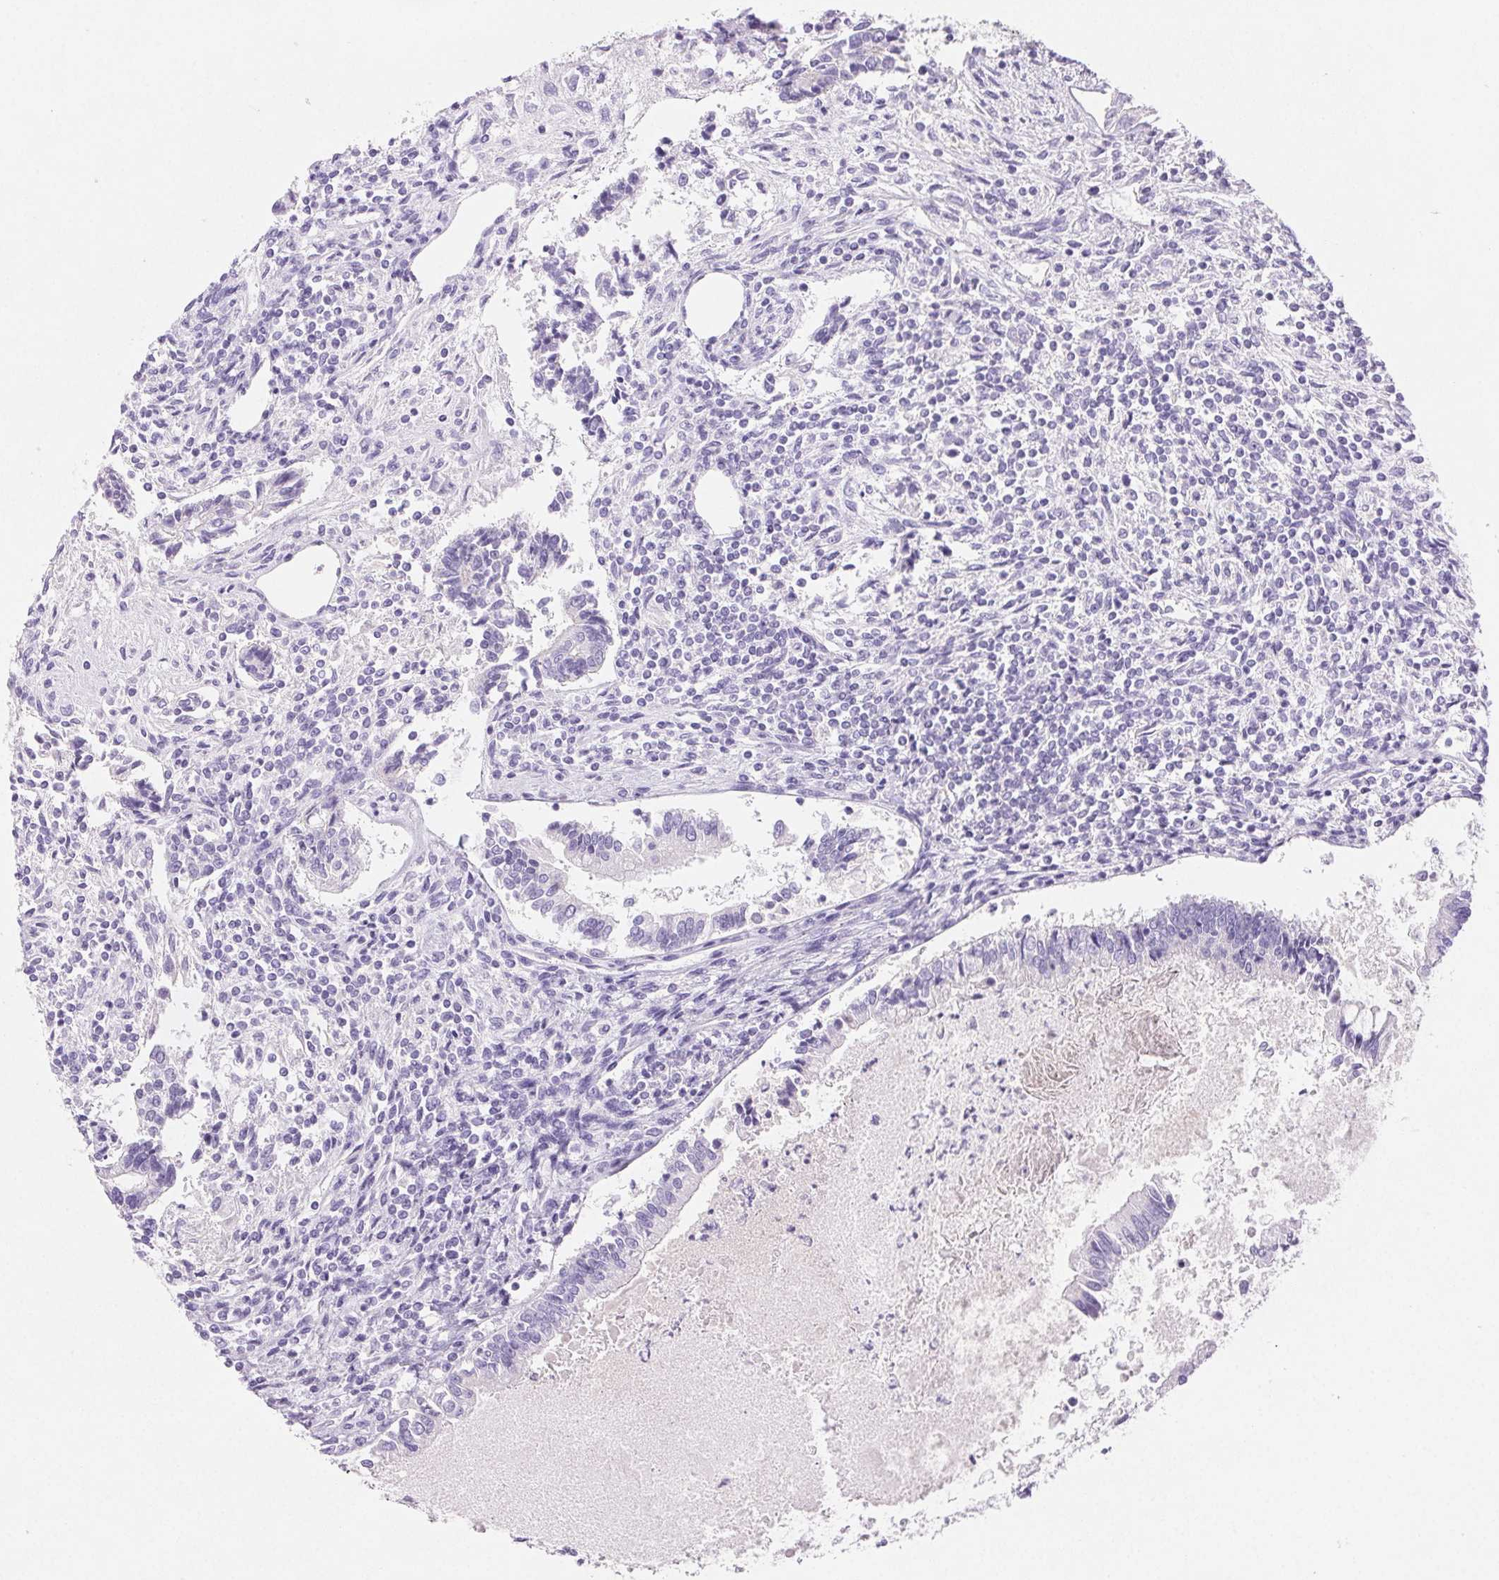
{"staining": {"intensity": "negative", "quantity": "none", "location": "none"}, "tissue": "testis cancer", "cell_type": "Tumor cells", "image_type": "cancer", "snomed": [{"axis": "morphology", "description": "Carcinoma, Embryonal, NOS"}, {"axis": "topography", "description": "Testis"}], "caption": "Immunohistochemistry micrograph of neoplastic tissue: human testis cancer (embryonal carcinoma) stained with DAB (3,3'-diaminobenzidine) demonstrates no significant protein staining in tumor cells. (DAB immunohistochemistry (IHC), high magnification).", "gene": "CLDN16", "patient": {"sex": "male", "age": 37}}